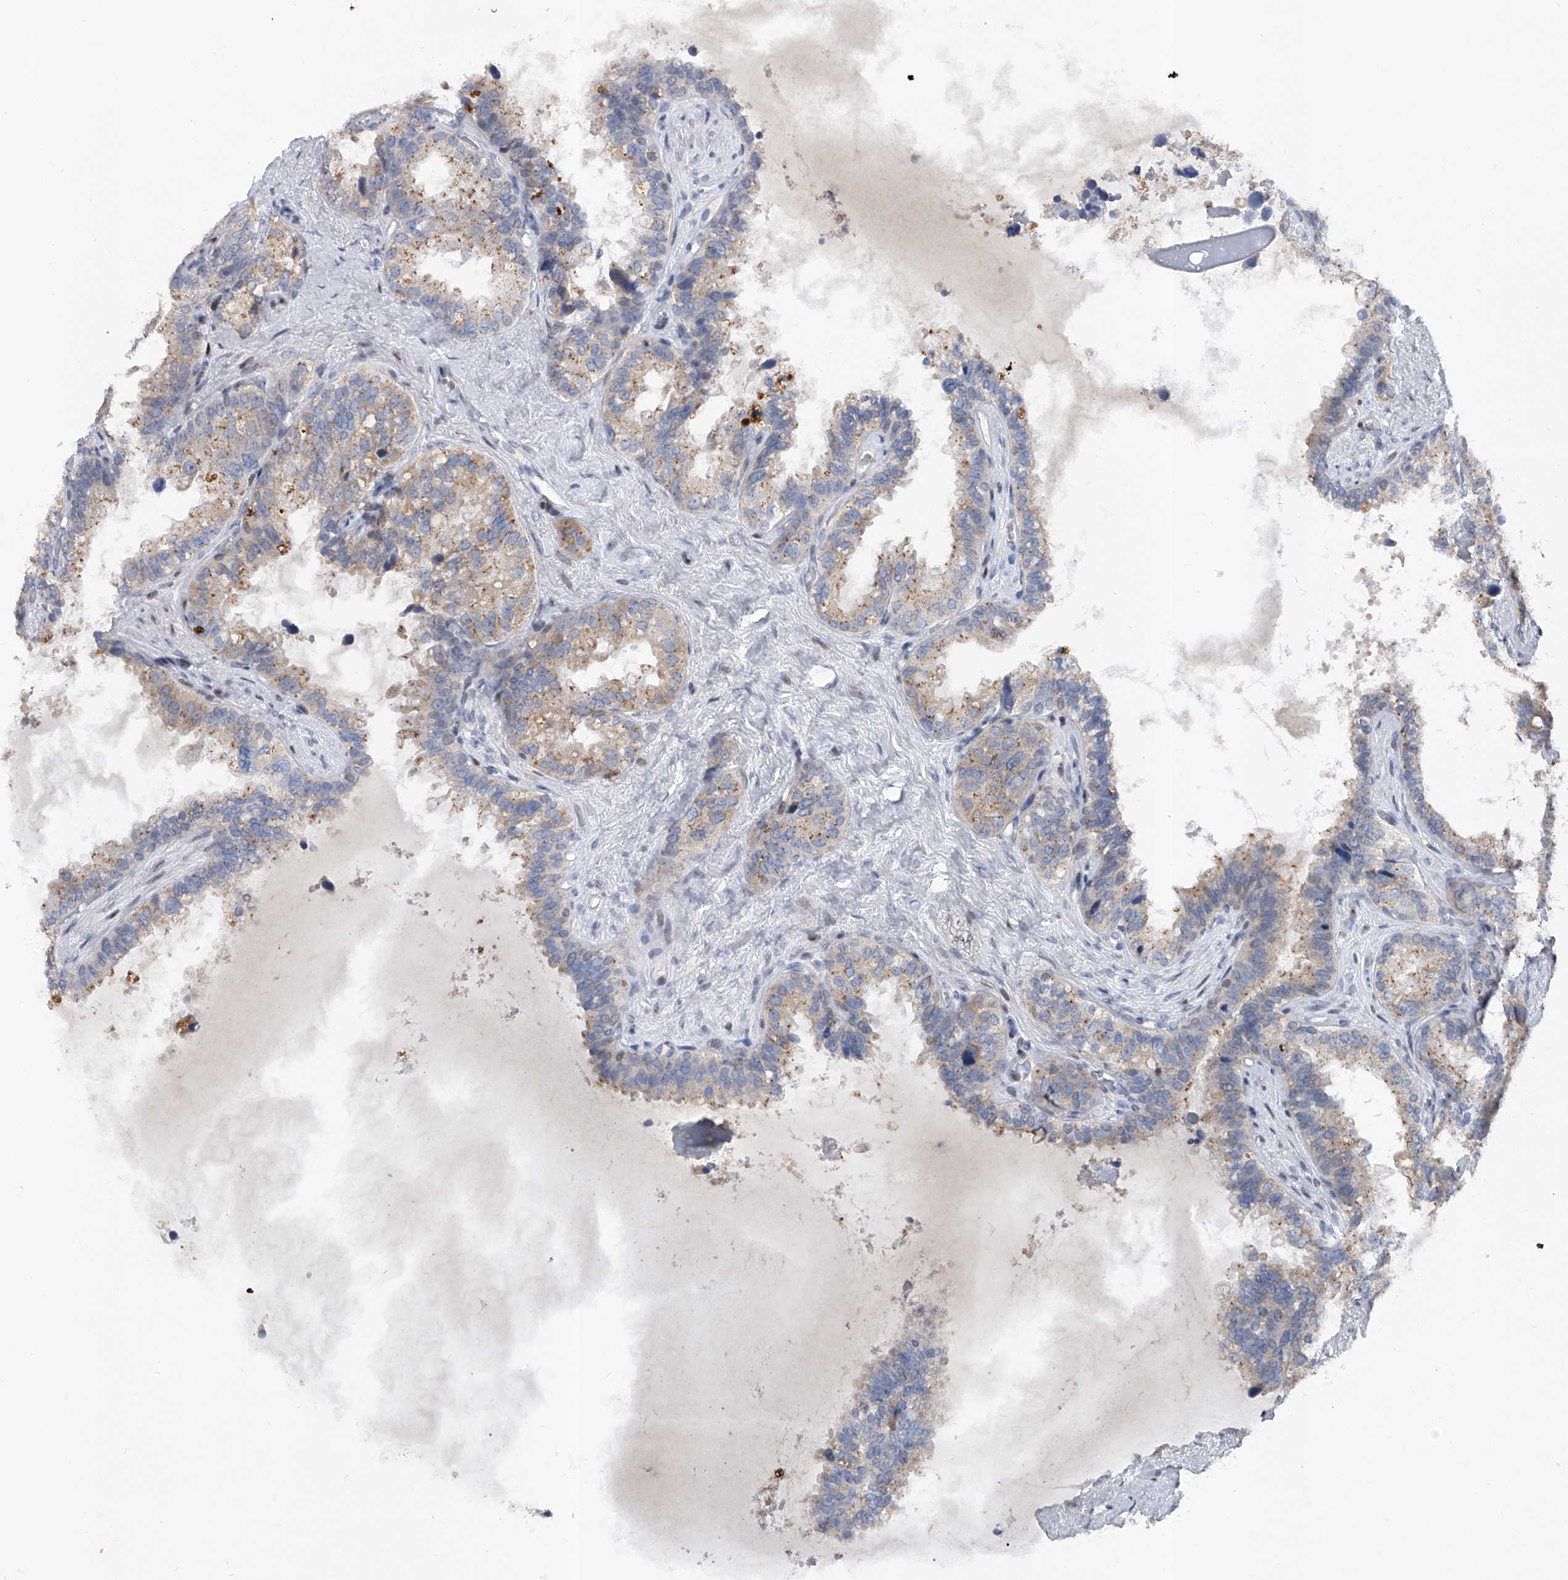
{"staining": {"intensity": "negative", "quantity": "none", "location": "none"}, "tissue": "seminal vesicle", "cell_type": "Glandular cells", "image_type": "normal", "snomed": [{"axis": "morphology", "description": "Normal tissue, NOS"}, {"axis": "topography", "description": "Seminal veicle"}], "caption": "The photomicrograph demonstrates no staining of glandular cells in unremarkable seminal vesicle.", "gene": "RWDD2A", "patient": {"sex": "male", "age": 80}}